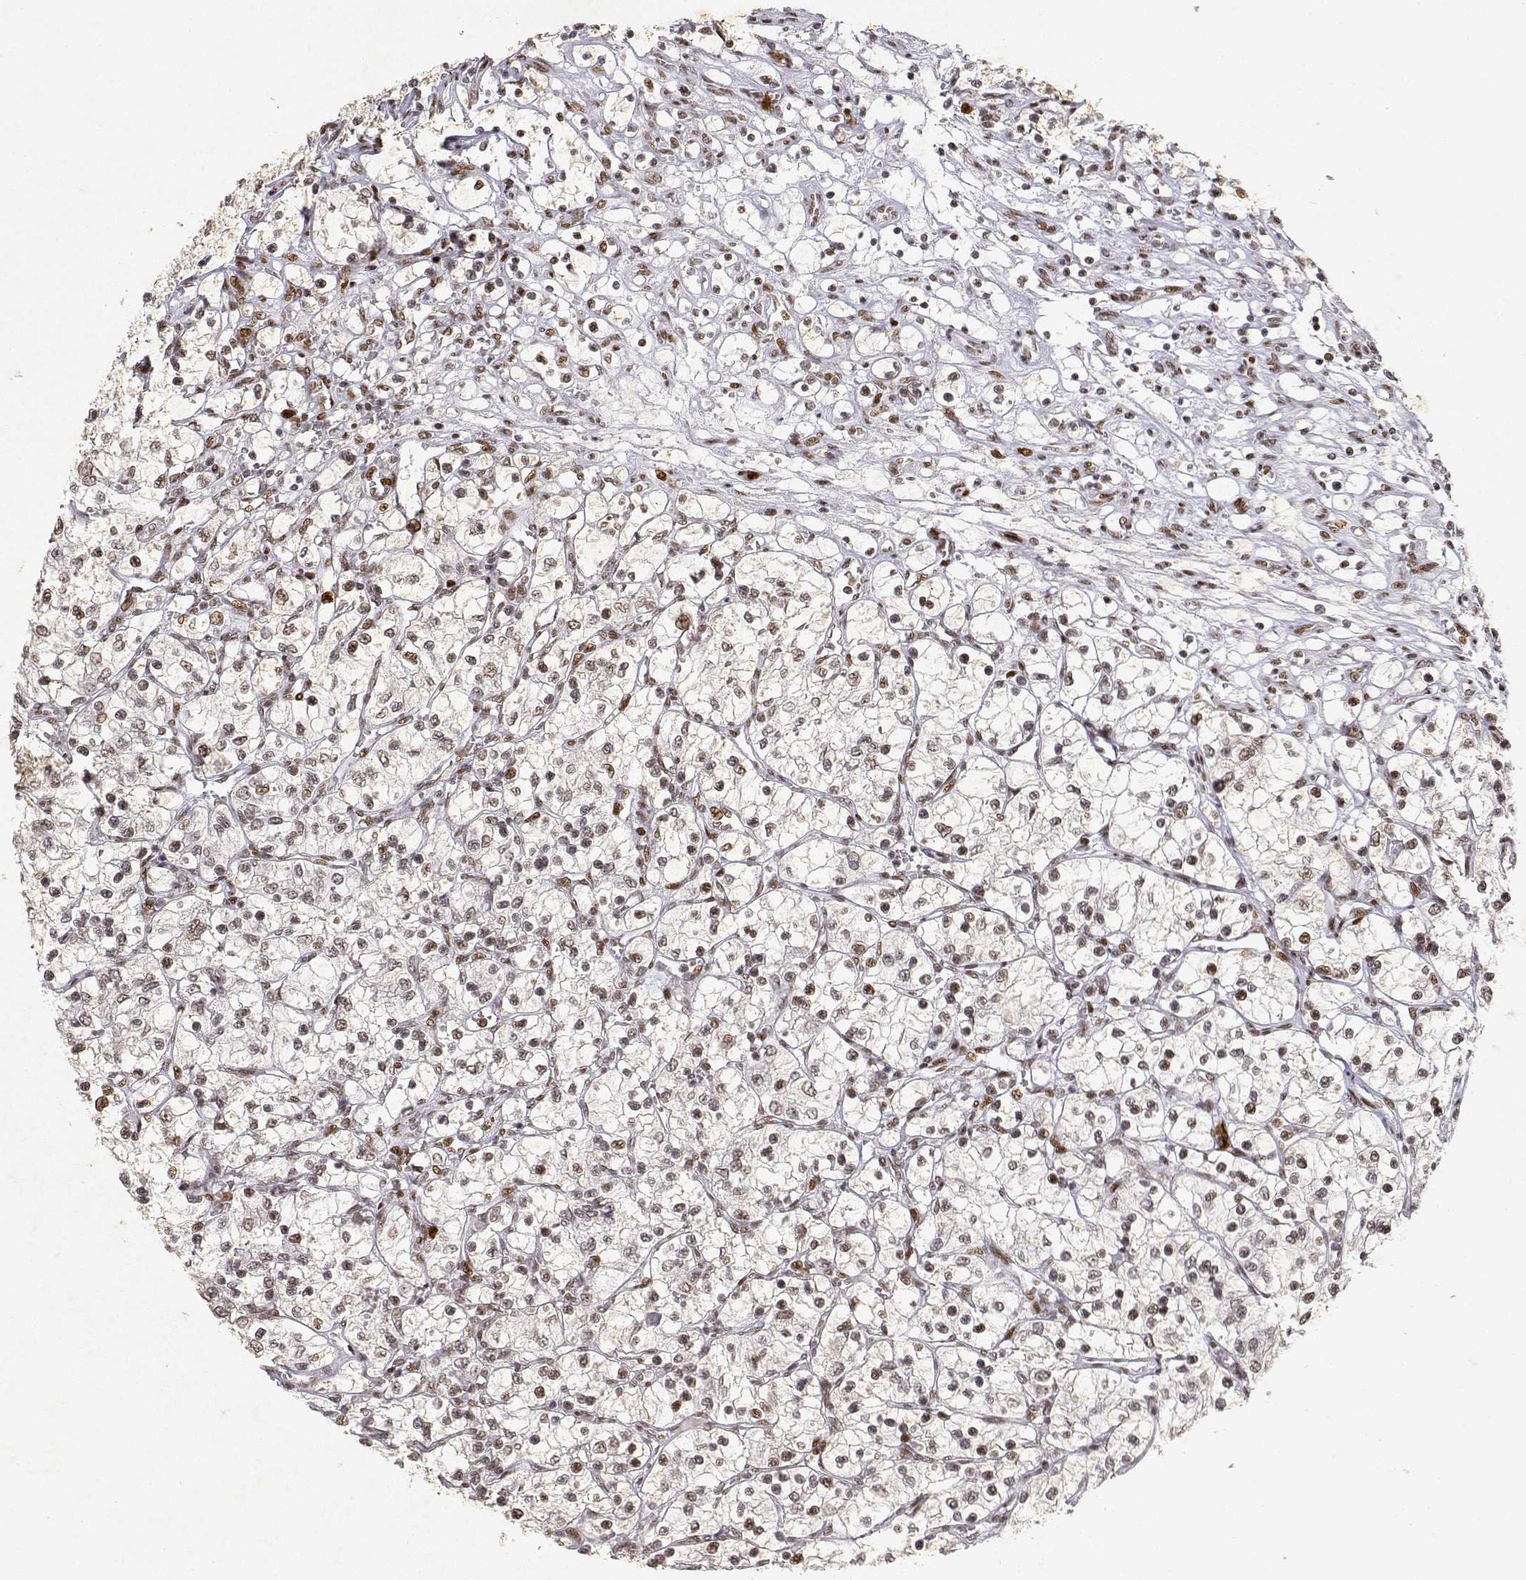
{"staining": {"intensity": "weak", "quantity": "25%-75%", "location": "nuclear"}, "tissue": "renal cancer", "cell_type": "Tumor cells", "image_type": "cancer", "snomed": [{"axis": "morphology", "description": "Adenocarcinoma, NOS"}, {"axis": "topography", "description": "Kidney"}], "caption": "Renal cancer stained with IHC shows weak nuclear positivity in about 25%-75% of tumor cells.", "gene": "RSF1", "patient": {"sex": "female", "age": 69}}